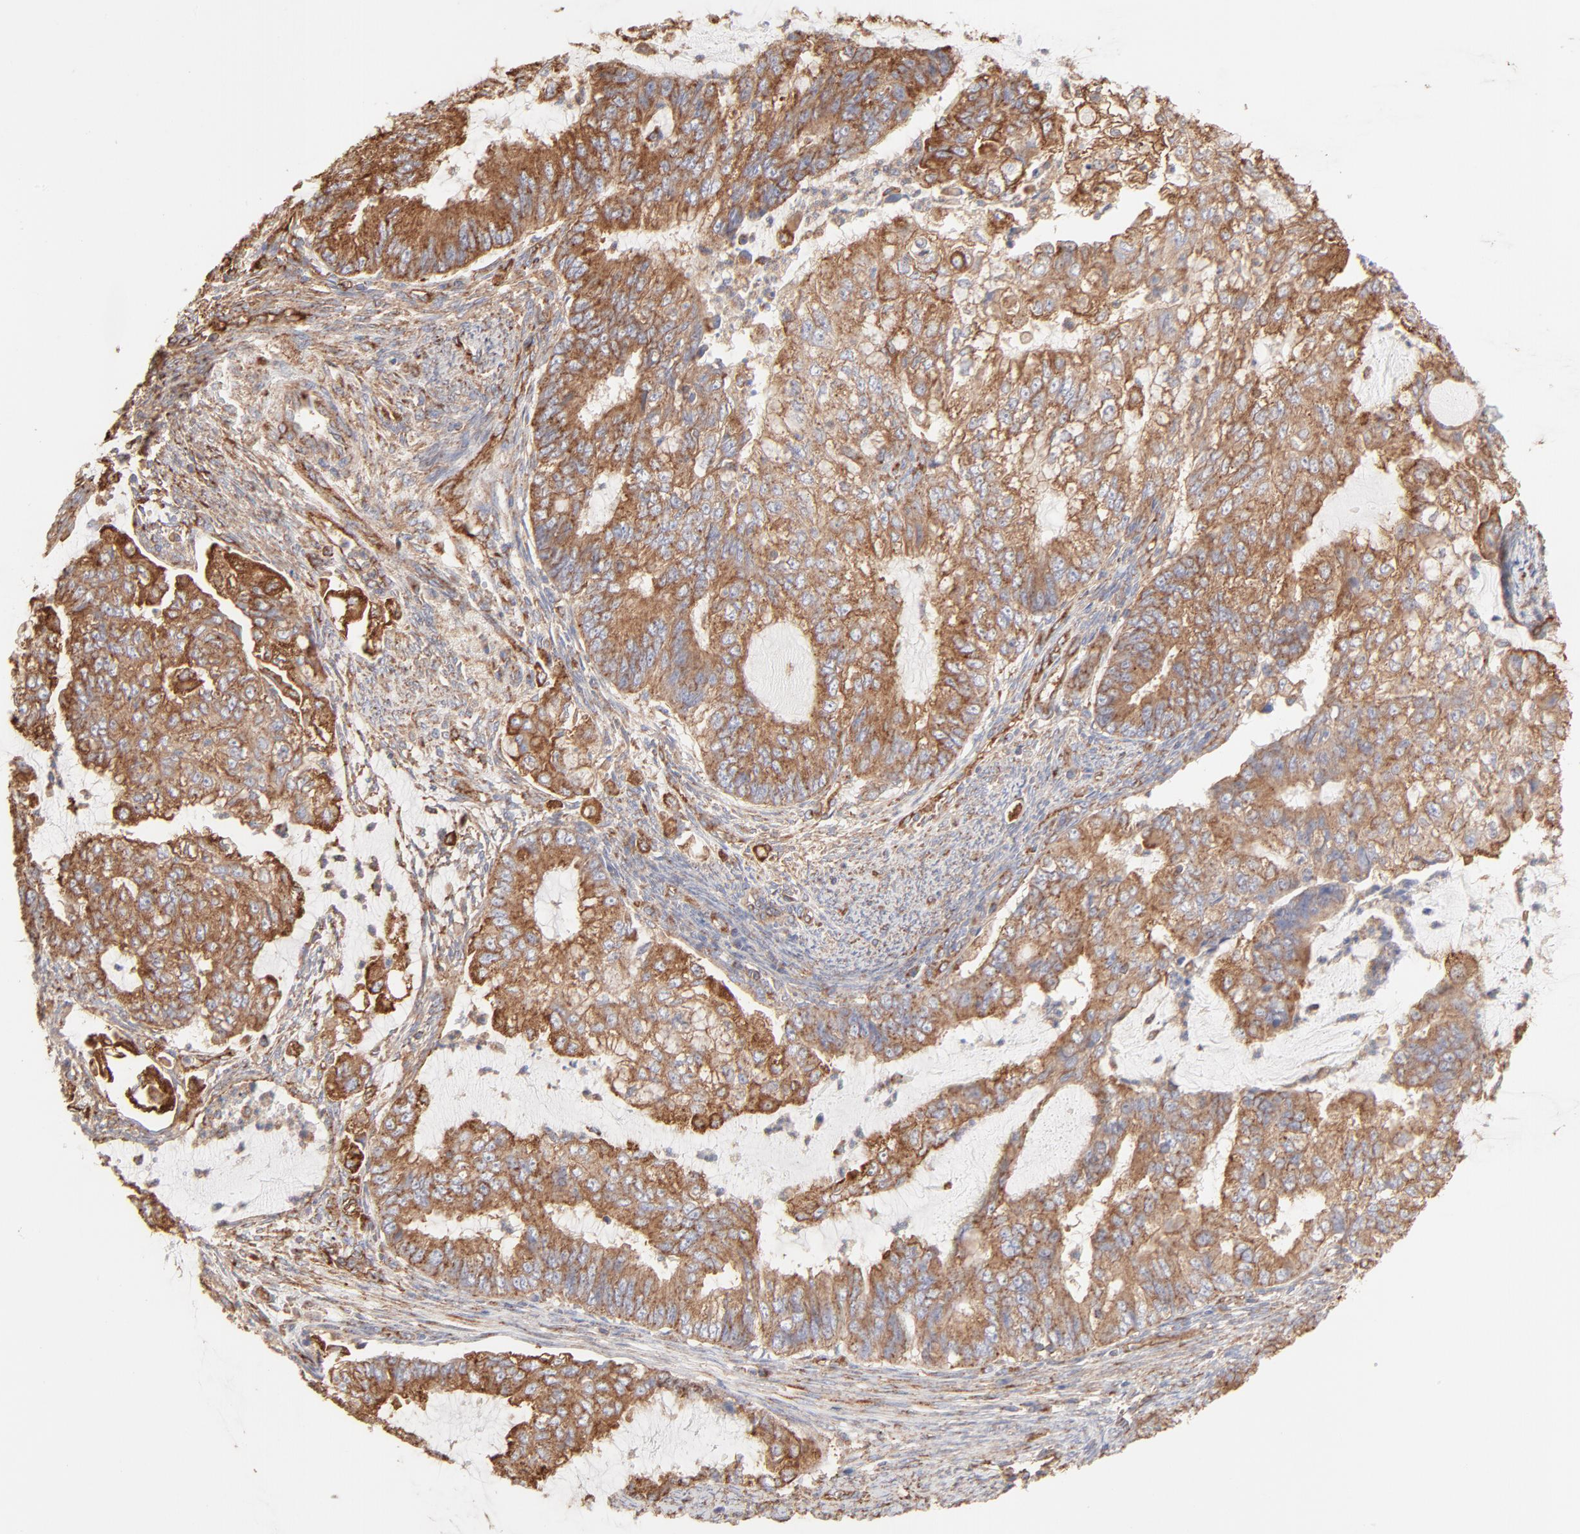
{"staining": {"intensity": "moderate", "quantity": ">75%", "location": "cytoplasmic/membranous"}, "tissue": "endometrial cancer", "cell_type": "Tumor cells", "image_type": "cancer", "snomed": [{"axis": "morphology", "description": "Adenocarcinoma, NOS"}, {"axis": "topography", "description": "Endometrium"}], "caption": "This histopathology image reveals IHC staining of human endometrial cancer, with medium moderate cytoplasmic/membranous positivity in about >75% of tumor cells.", "gene": "CLTB", "patient": {"sex": "female", "age": 75}}